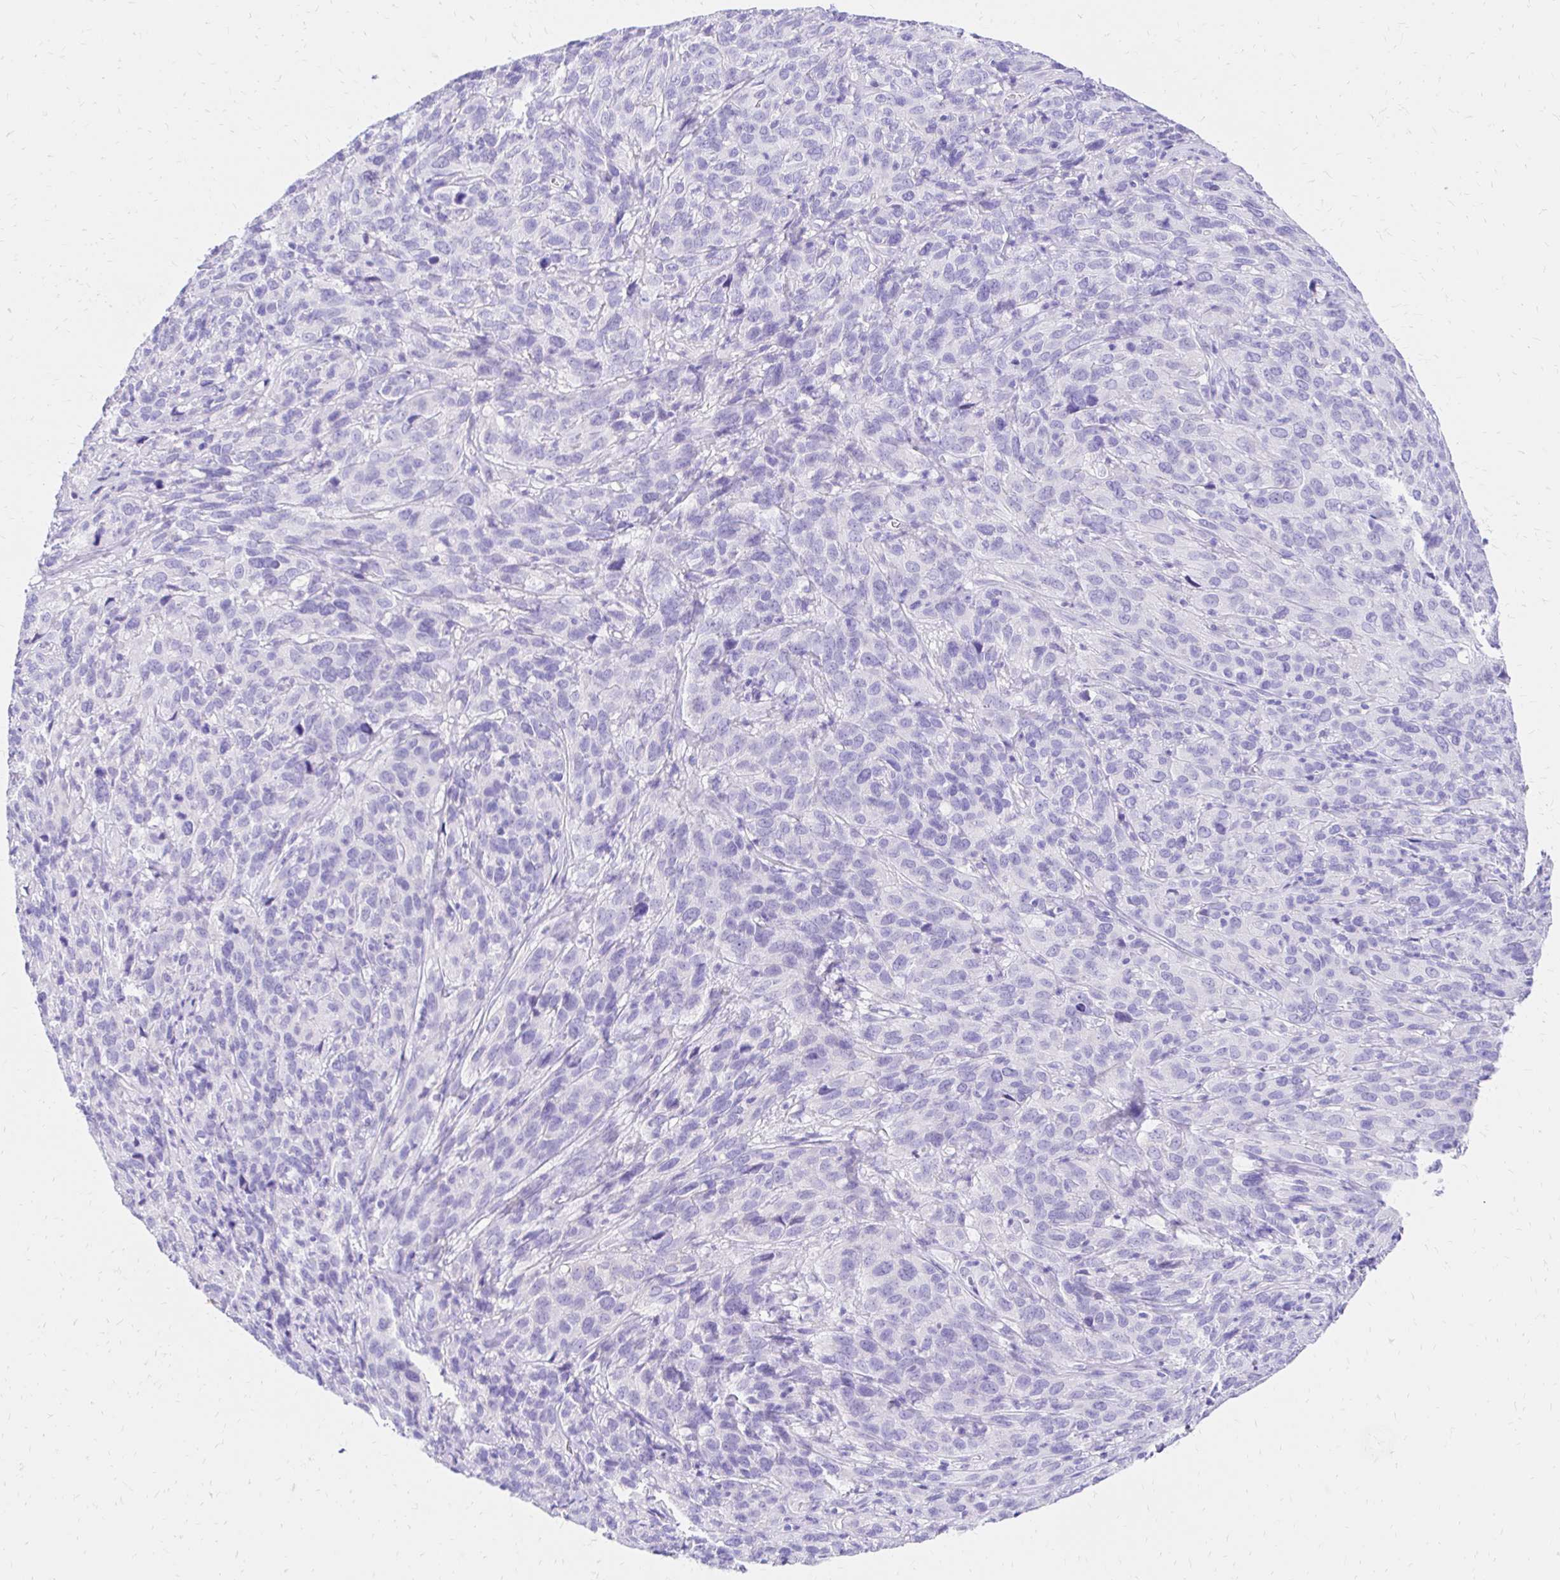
{"staining": {"intensity": "negative", "quantity": "none", "location": "none"}, "tissue": "cervical cancer", "cell_type": "Tumor cells", "image_type": "cancer", "snomed": [{"axis": "morphology", "description": "Squamous cell carcinoma, NOS"}, {"axis": "topography", "description": "Cervix"}], "caption": "DAB (3,3'-diaminobenzidine) immunohistochemical staining of human cervical cancer (squamous cell carcinoma) demonstrates no significant staining in tumor cells.", "gene": "S100G", "patient": {"sex": "female", "age": 51}}